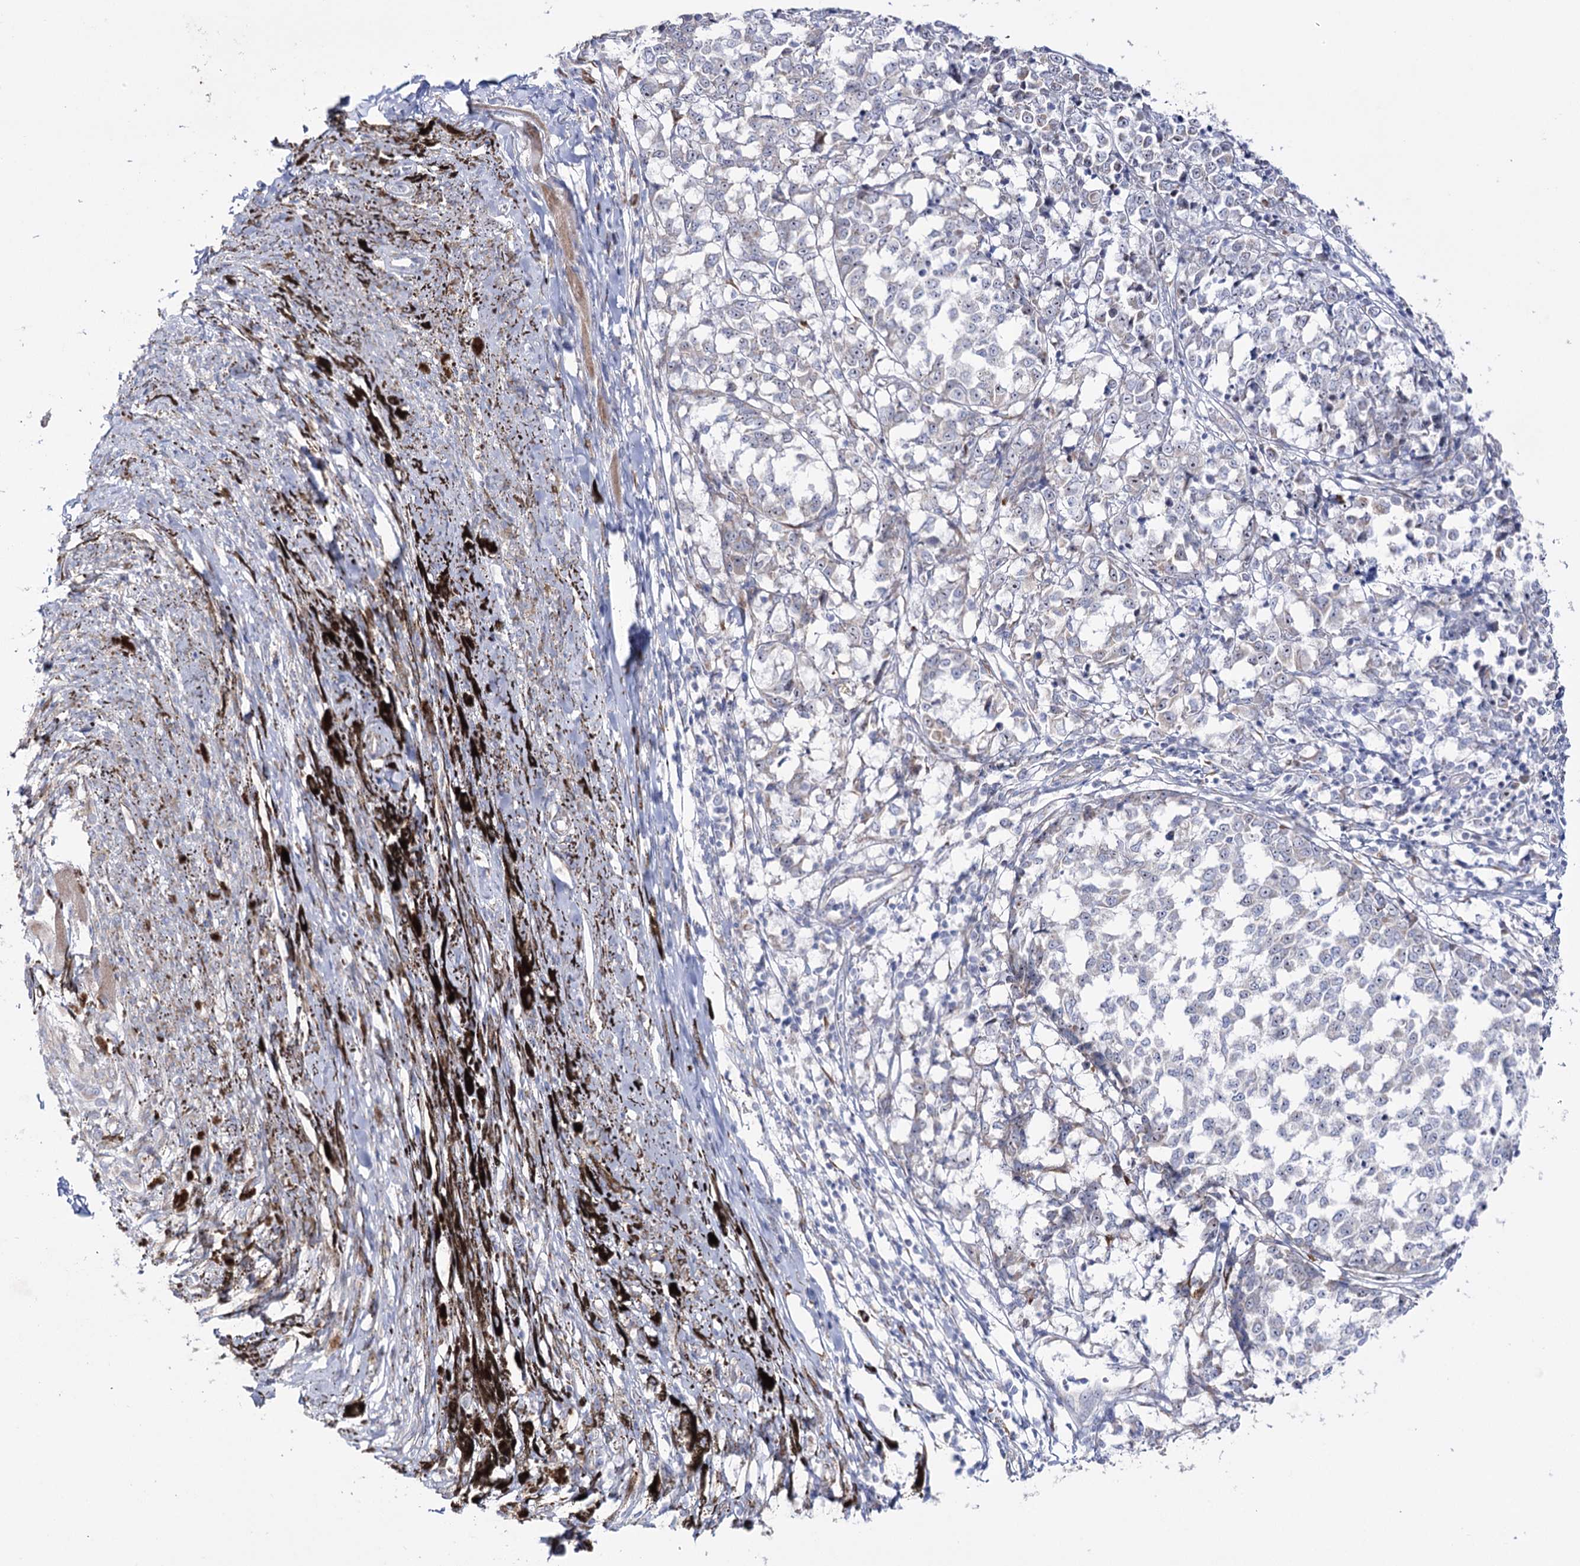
{"staining": {"intensity": "negative", "quantity": "none", "location": "none"}, "tissue": "melanoma", "cell_type": "Tumor cells", "image_type": "cancer", "snomed": [{"axis": "morphology", "description": "Malignant melanoma, NOS"}, {"axis": "topography", "description": "Skin"}], "caption": "High power microscopy photomicrograph of an IHC image of melanoma, revealing no significant staining in tumor cells.", "gene": "METTL5", "patient": {"sex": "female", "age": 72}}